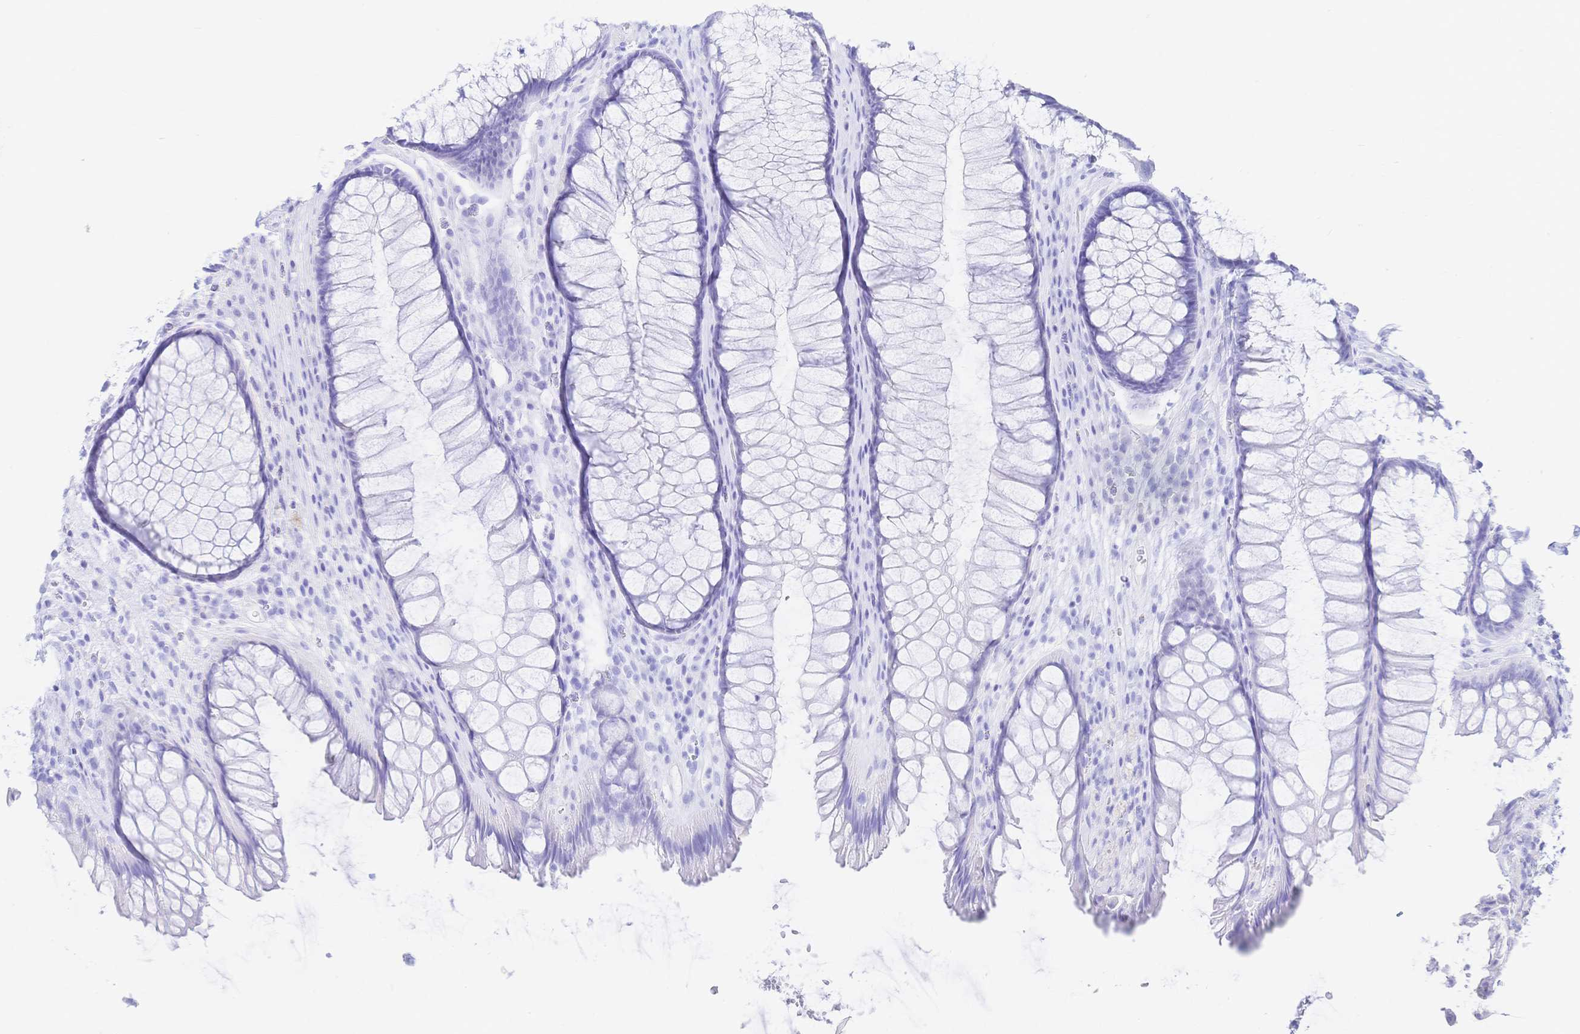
{"staining": {"intensity": "negative", "quantity": "none", "location": "none"}, "tissue": "rectum", "cell_type": "Glandular cells", "image_type": "normal", "snomed": [{"axis": "morphology", "description": "Normal tissue, NOS"}, {"axis": "topography", "description": "Rectum"}], "caption": "This is an immunohistochemistry (IHC) histopathology image of benign human rectum. There is no expression in glandular cells.", "gene": "UMOD", "patient": {"sex": "male", "age": 53}}